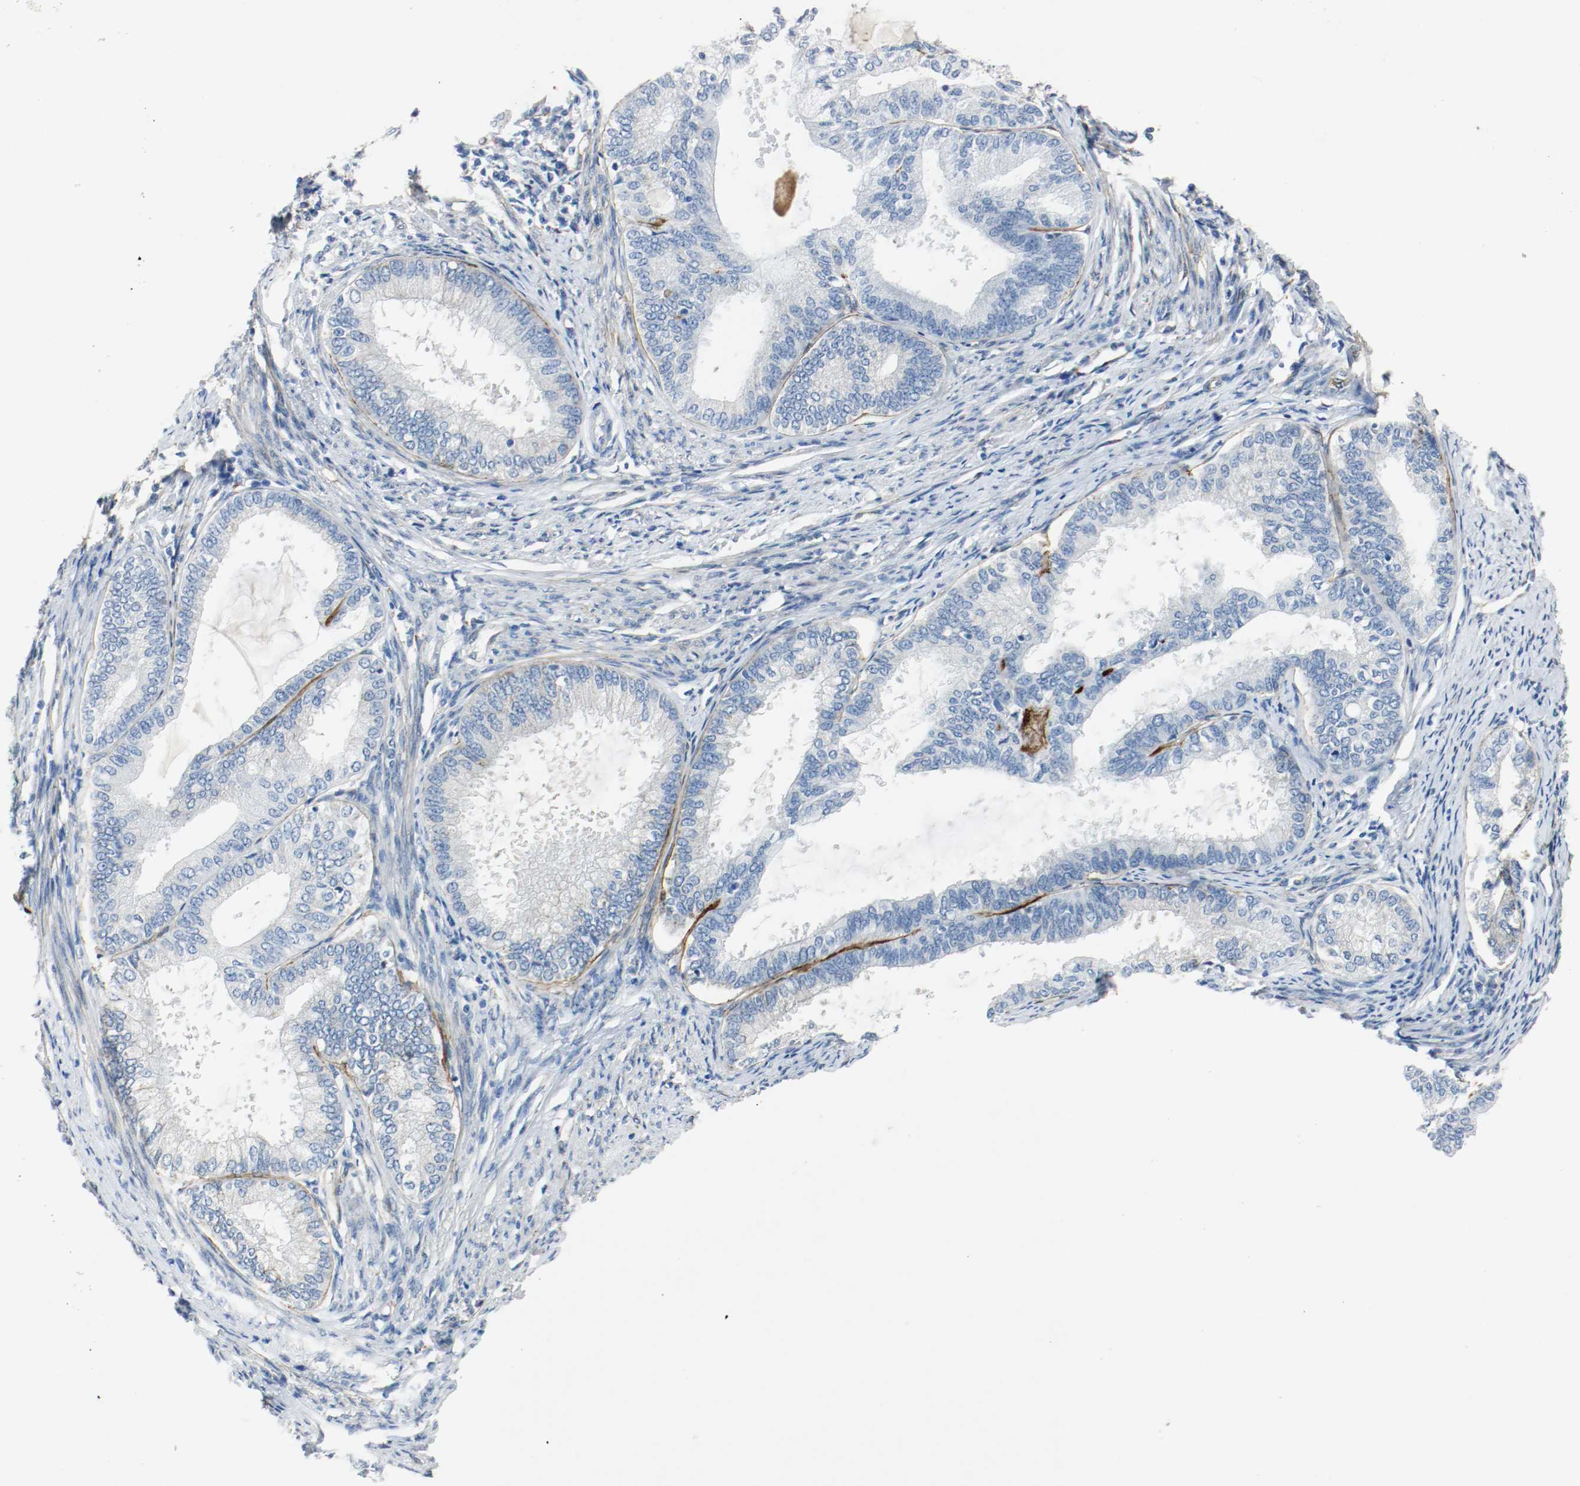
{"staining": {"intensity": "negative", "quantity": "none", "location": "none"}, "tissue": "endometrial cancer", "cell_type": "Tumor cells", "image_type": "cancer", "snomed": [{"axis": "morphology", "description": "Adenocarcinoma, NOS"}, {"axis": "topography", "description": "Endometrium"}], "caption": "Immunohistochemical staining of human adenocarcinoma (endometrial) displays no significant positivity in tumor cells. The staining is performed using DAB (3,3'-diaminobenzidine) brown chromogen with nuclei counter-stained in using hematoxylin.", "gene": "LAMB1", "patient": {"sex": "female", "age": 86}}